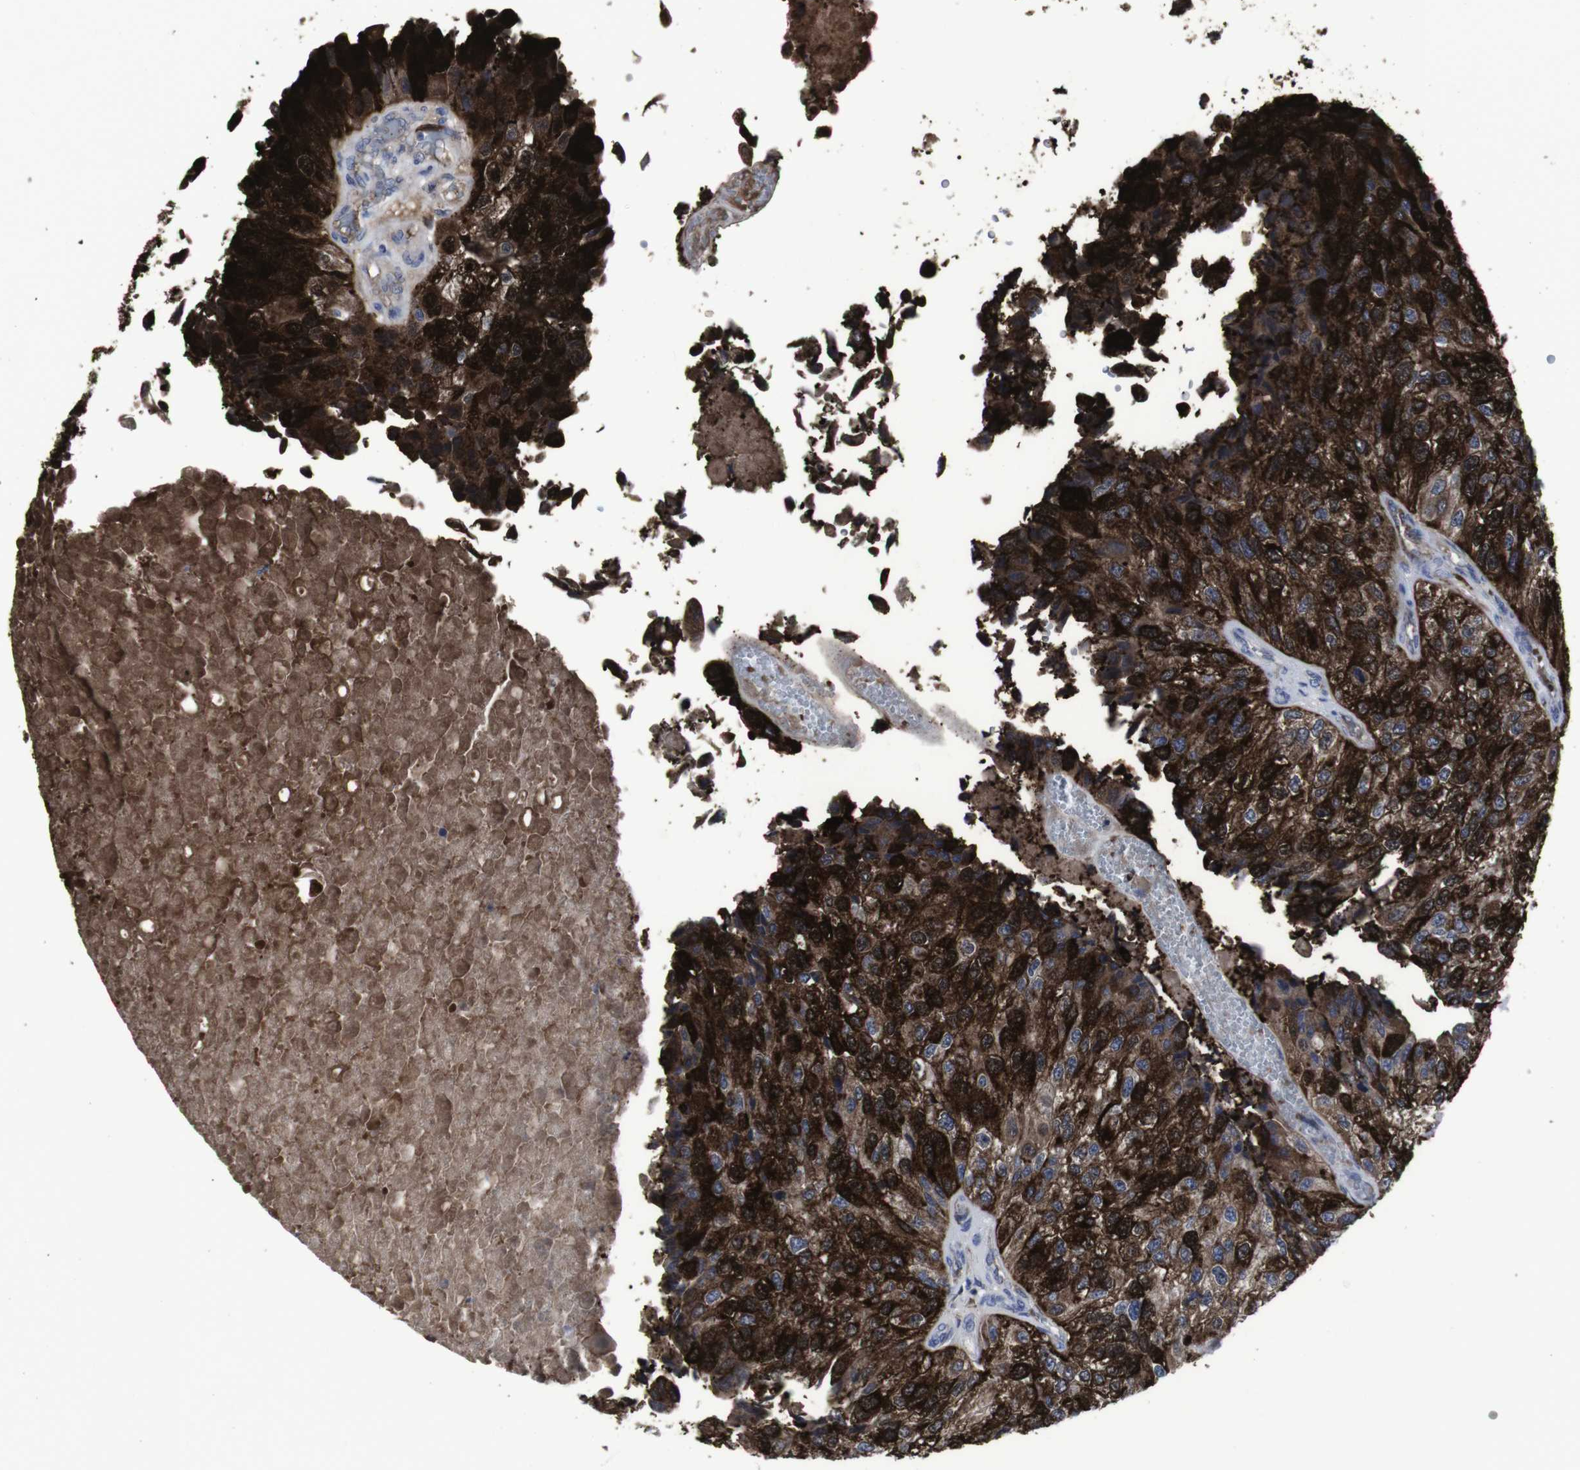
{"staining": {"intensity": "strong", "quantity": ">75%", "location": "cytoplasmic/membranous"}, "tissue": "urothelial cancer", "cell_type": "Tumor cells", "image_type": "cancer", "snomed": [{"axis": "morphology", "description": "Urothelial carcinoma, High grade"}, {"axis": "topography", "description": "Kidney"}, {"axis": "topography", "description": "Urinary bladder"}], "caption": "Immunohistochemistry (IHC) of urothelial cancer reveals high levels of strong cytoplasmic/membranous positivity in about >75% of tumor cells. Using DAB (brown) and hematoxylin (blue) stains, captured at high magnification using brightfield microscopy.", "gene": "SNCG", "patient": {"sex": "male", "age": 77}}